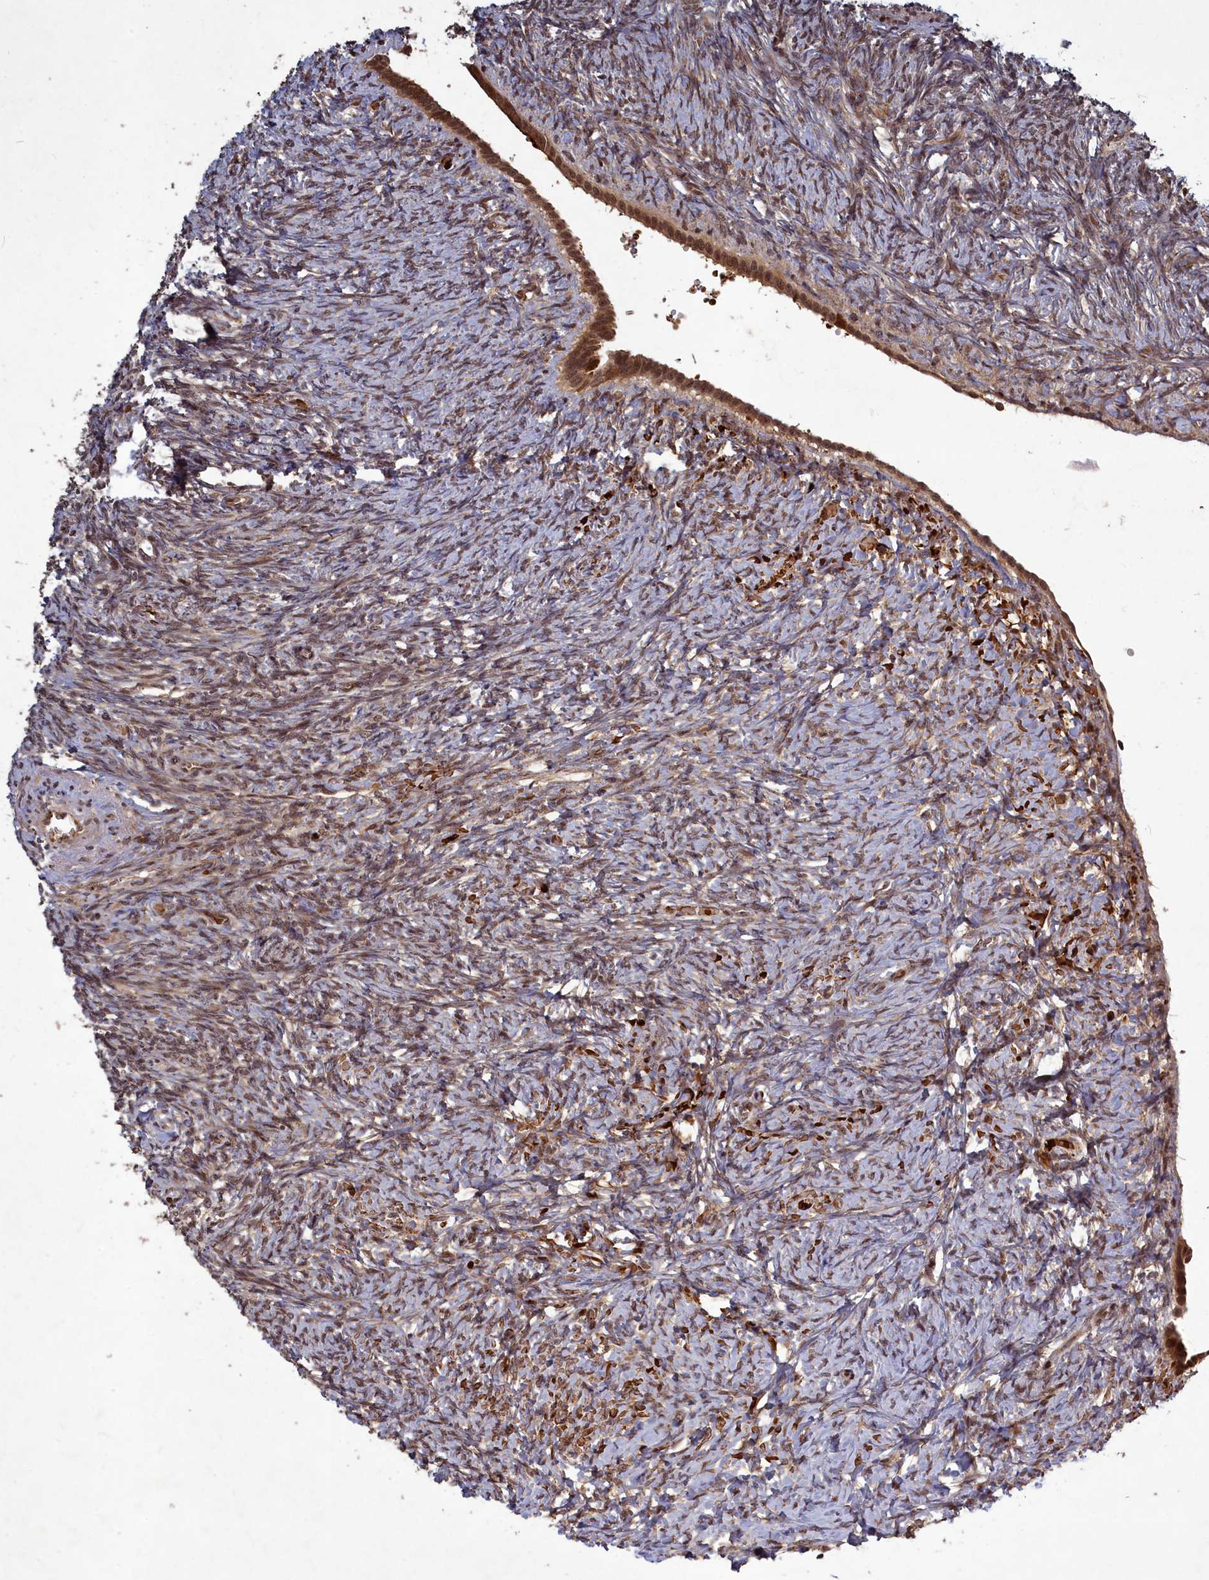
{"staining": {"intensity": "moderate", "quantity": "25%-75%", "location": "nuclear"}, "tissue": "ovary", "cell_type": "Ovarian stroma cells", "image_type": "normal", "snomed": [{"axis": "morphology", "description": "Normal tissue, NOS"}, {"axis": "topography", "description": "Ovary"}], "caption": "Immunohistochemical staining of unremarkable ovary shows medium levels of moderate nuclear staining in about 25%-75% of ovarian stroma cells.", "gene": "SRMS", "patient": {"sex": "female", "age": 41}}